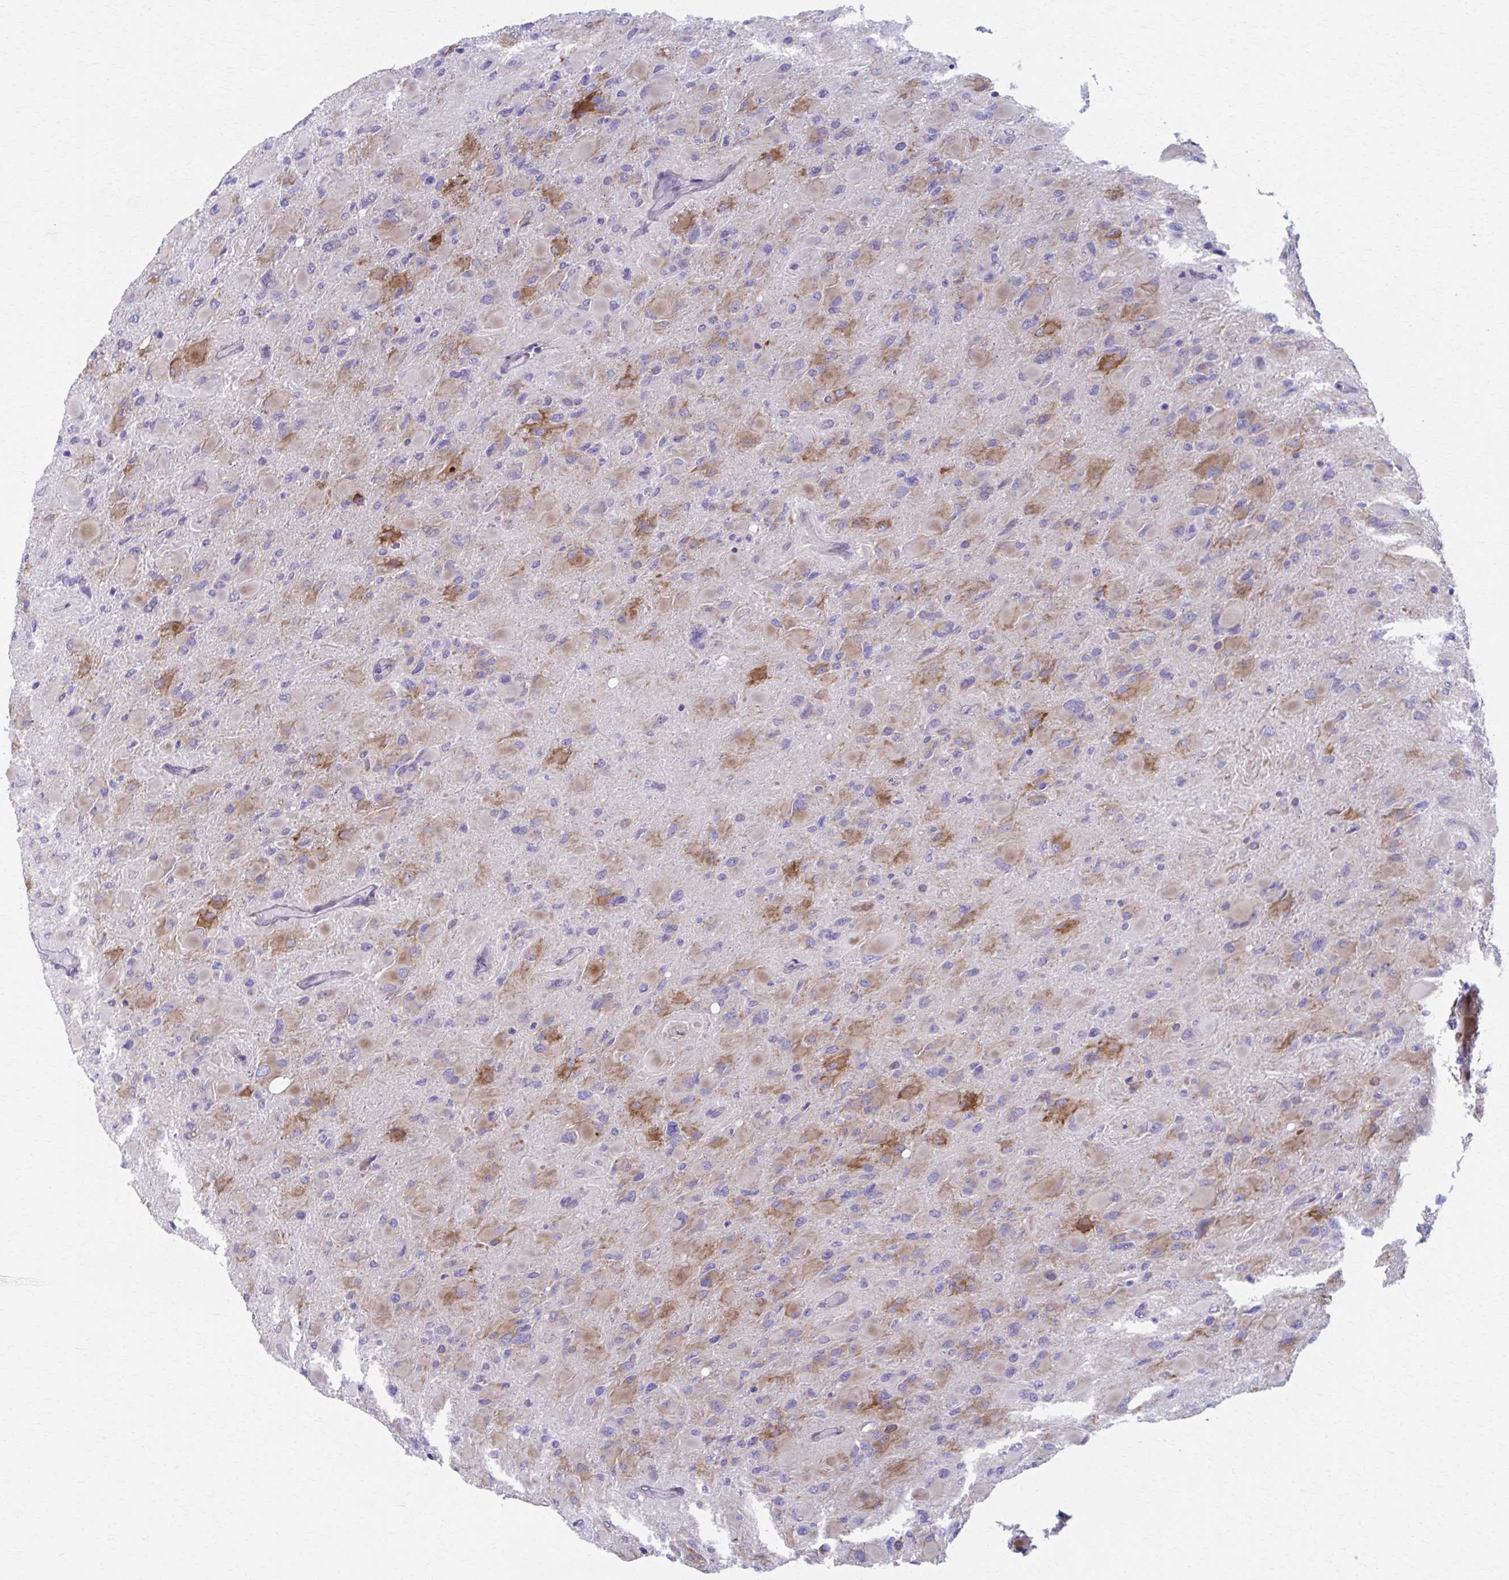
{"staining": {"intensity": "moderate", "quantity": "25%-75%", "location": "cytoplasmic/membranous"}, "tissue": "glioma", "cell_type": "Tumor cells", "image_type": "cancer", "snomed": [{"axis": "morphology", "description": "Glioma, malignant, High grade"}, {"axis": "topography", "description": "Cerebral cortex"}], "caption": "An image showing moderate cytoplasmic/membranous staining in approximately 25%-75% of tumor cells in high-grade glioma (malignant), as visualized by brown immunohistochemical staining.", "gene": "SPATS2L", "patient": {"sex": "female", "age": 36}}